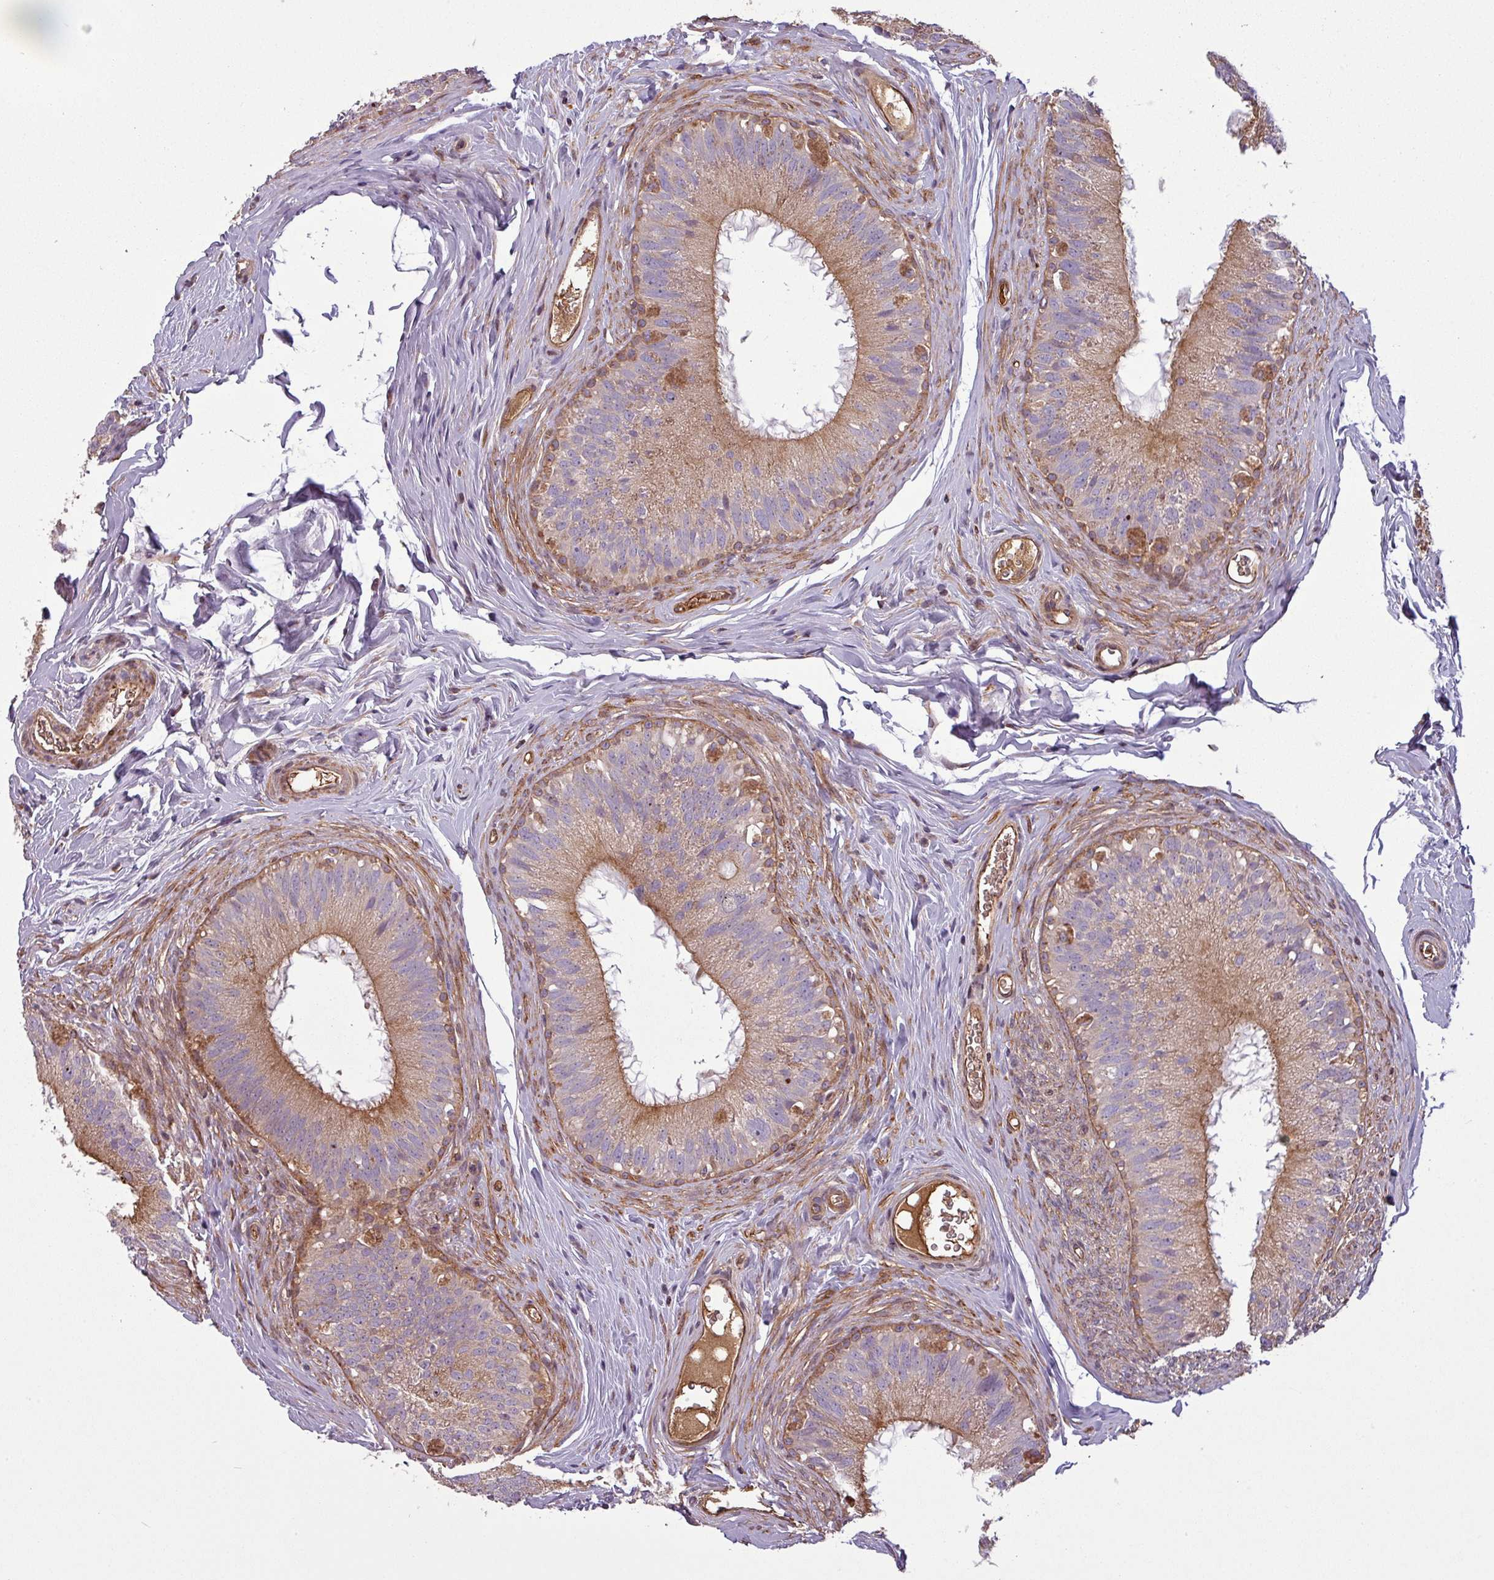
{"staining": {"intensity": "moderate", "quantity": "25%-75%", "location": "cytoplasmic/membranous"}, "tissue": "epididymis", "cell_type": "Glandular cells", "image_type": "normal", "snomed": [{"axis": "morphology", "description": "Normal tissue, NOS"}, {"axis": "topography", "description": "Epididymis"}], "caption": "Immunohistochemical staining of unremarkable human epididymis exhibits 25%-75% levels of moderate cytoplasmic/membranous protein positivity in approximately 25%-75% of glandular cells.", "gene": "SNRNP25", "patient": {"sex": "male", "age": 38}}